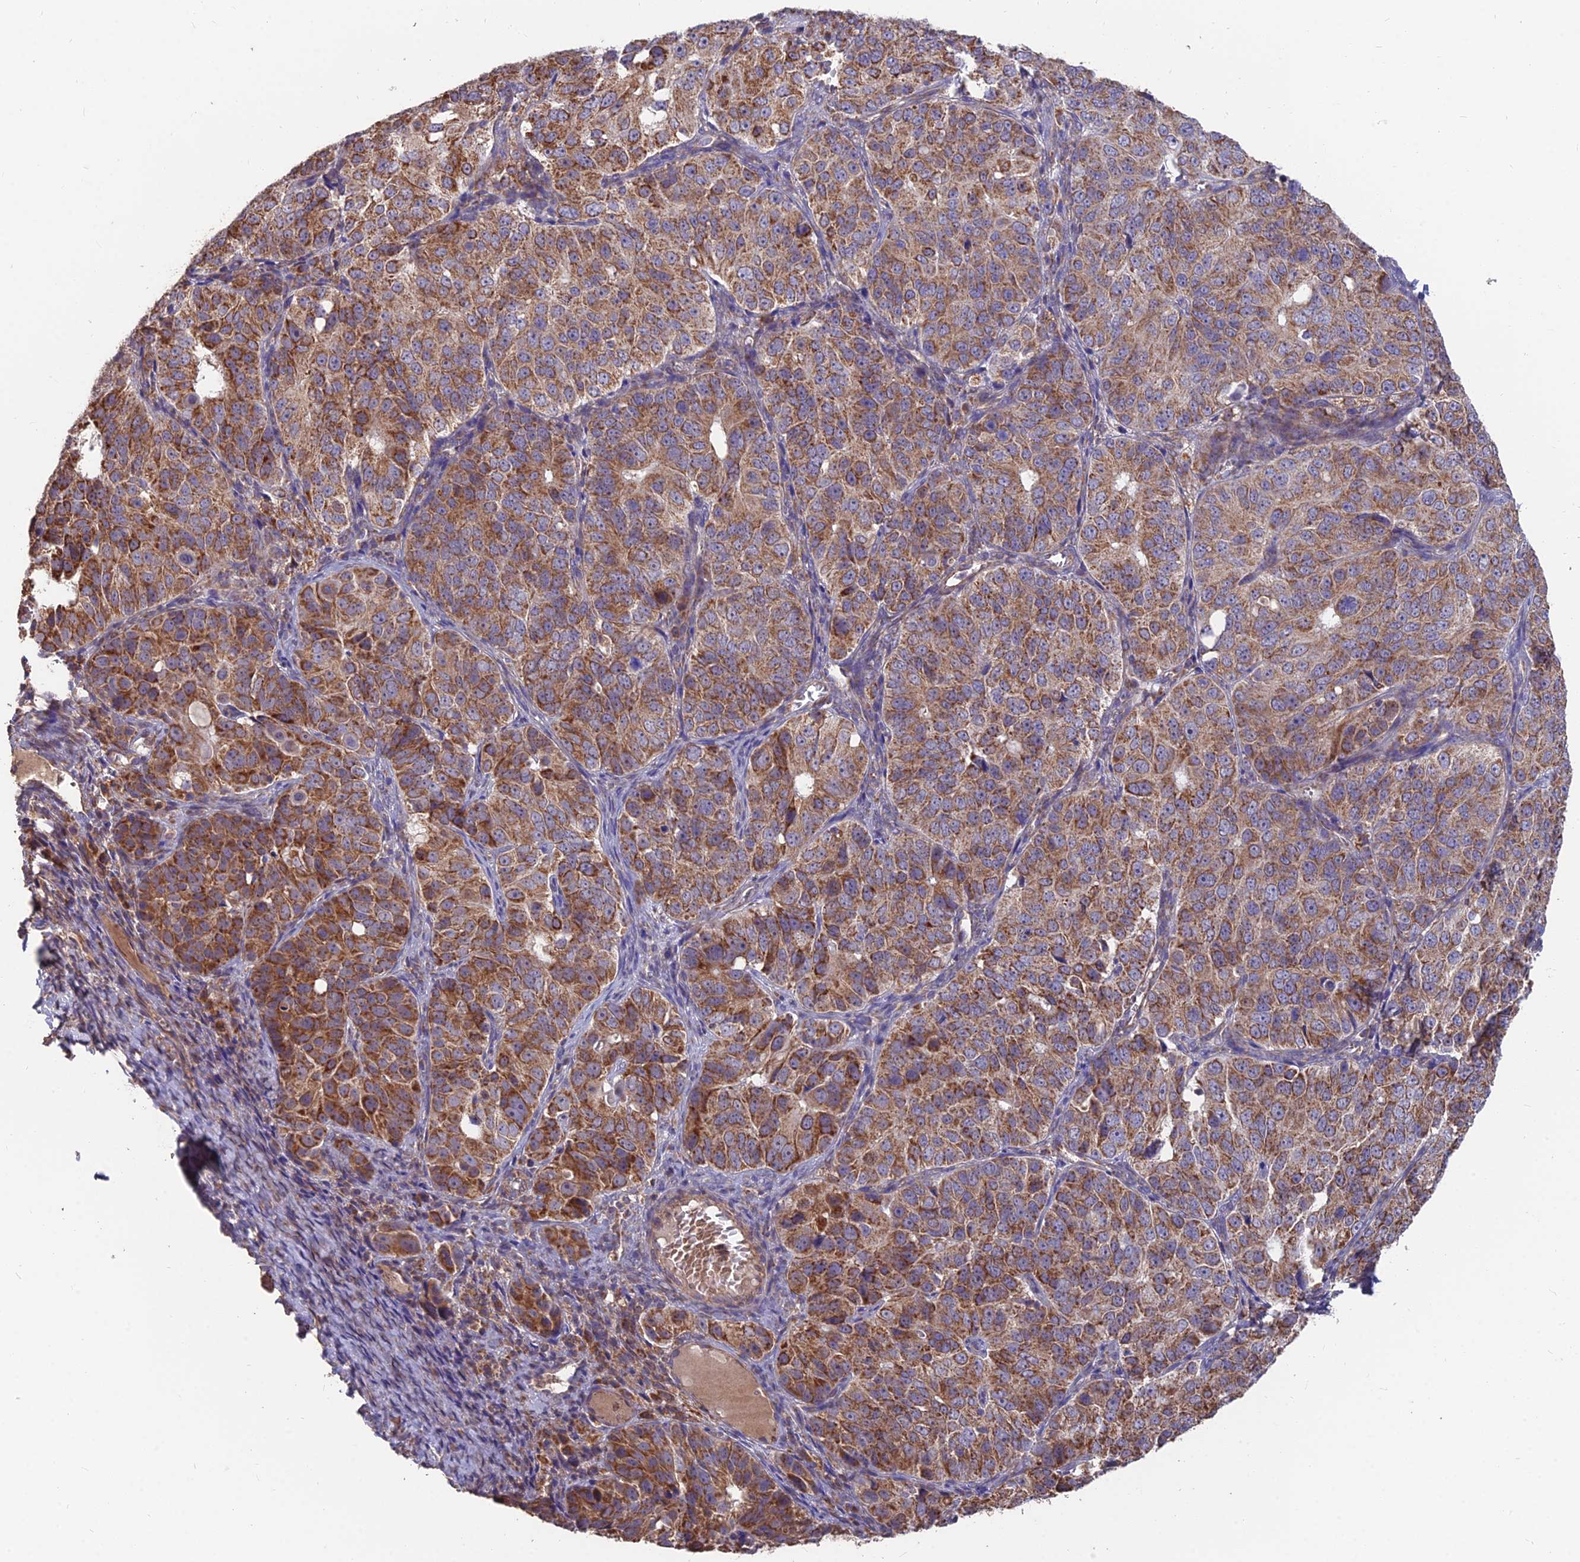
{"staining": {"intensity": "moderate", "quantity": ">75%", "location": "cytoplasmic/membranous"}, "tissue": "ovarian cancer", "cell_type": "Tumor cells", "image_type": "cancer", "snomed": [{"axis": "morphology", "description": "Carcinoma, endometroid"}, {"axis": "topography", "description": "Ovary"}], "caption": "Approximately >75% of tumor cells in human ovarian cancer (endometroid carcinoma) display moderate cytoplasmic/membranous protein expression as visualized by brown immunohistochemical staining.", "gene": "IFT22", "patient": {"sex": "female", "age": 51}}